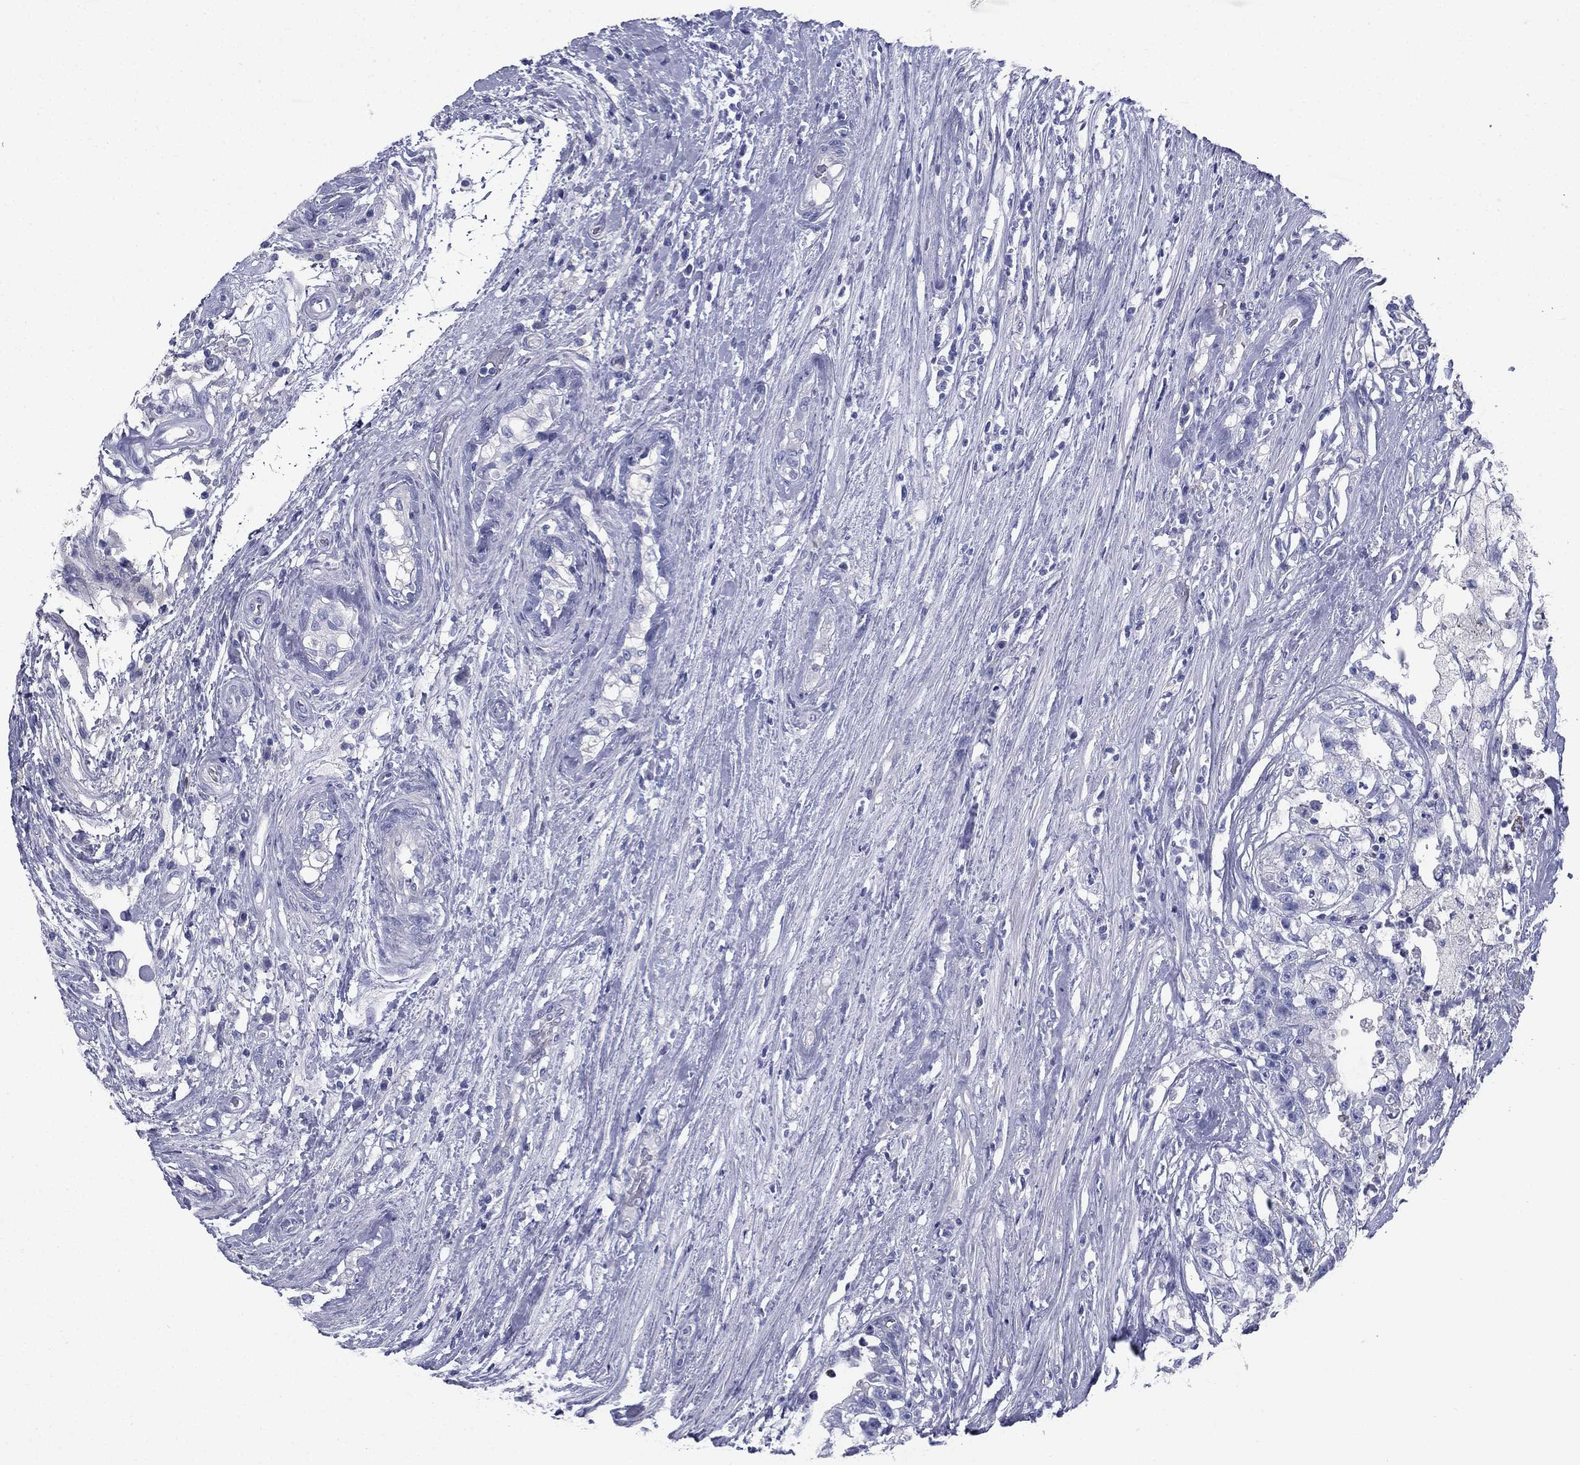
{"staining": {"intensity": "negative", "quantity": "none", "location": "none"}, "tissue": "testis cancer", "cell_type": "Tumor cells", "image_type": "cancer", "snomed": [{"axis": "morphology", "description": "Seminoma, NOS"}, {"axis": "morphology", "description": "Carcinoma, Embryonal, NOS"}, {"axis": "topography", "description": "Testis"}], "caption": "Human testis cancer stained for a protein using immunohistochemistry demonstrates no expression in tumor cells.", "gene": "FCER2", "patient": {"sex": "male", "age": 41}}